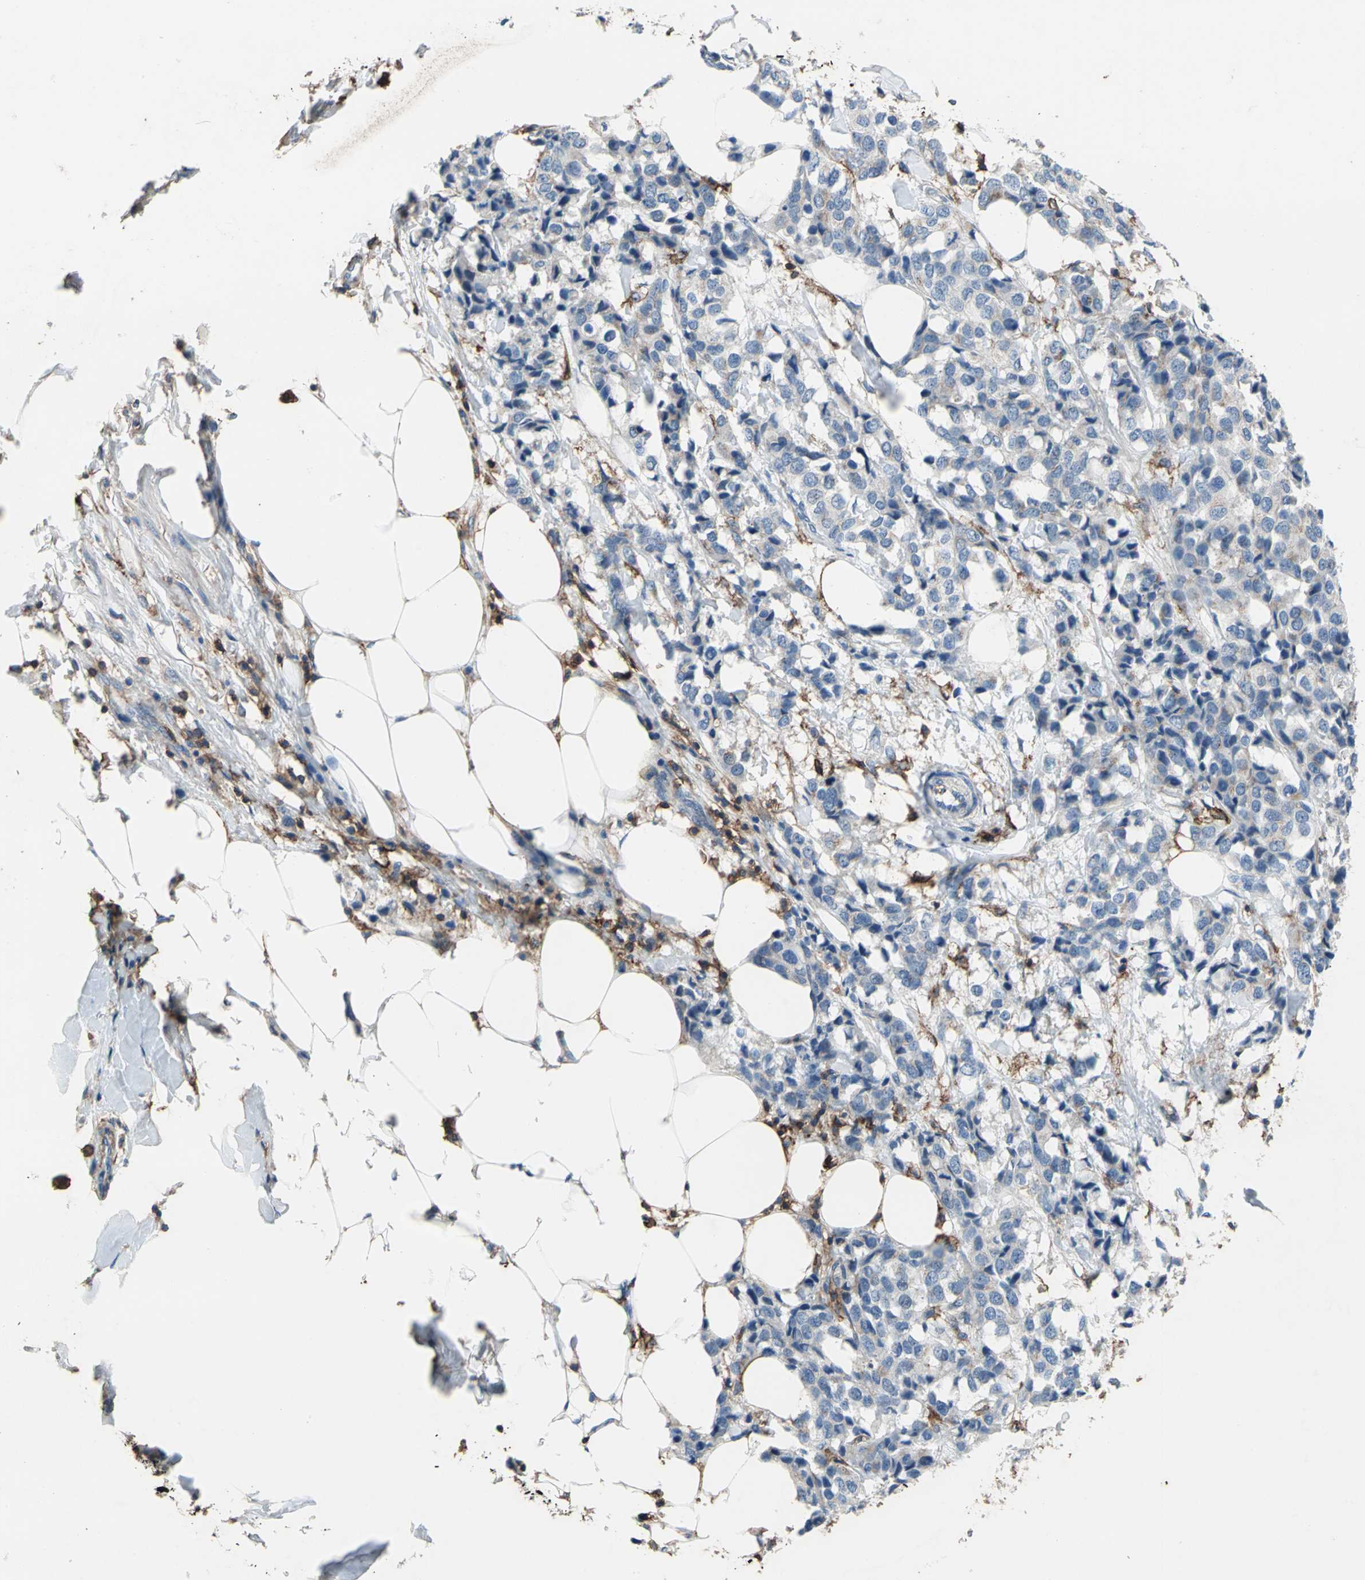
{"staining": {"intensity": "negative", "quantity": "none", "location": "none"}, "tissue": "breast cancer", "cell_type": "Tumor cells", "image_type": "cancer", "snomed": [{"axis": "morphology", "description": "Duct carcinoma"}, {"axis": "topography", "description": "Breast"}], "caption": "DAB (3,3'-diaminobenzidine) immunohistochemical staining of human invasive ductal carcinoma (breast) exhibits no significant staining in tumor cells.", "gene": "CD44", "patient": {"sex": "female", "age": 80}}